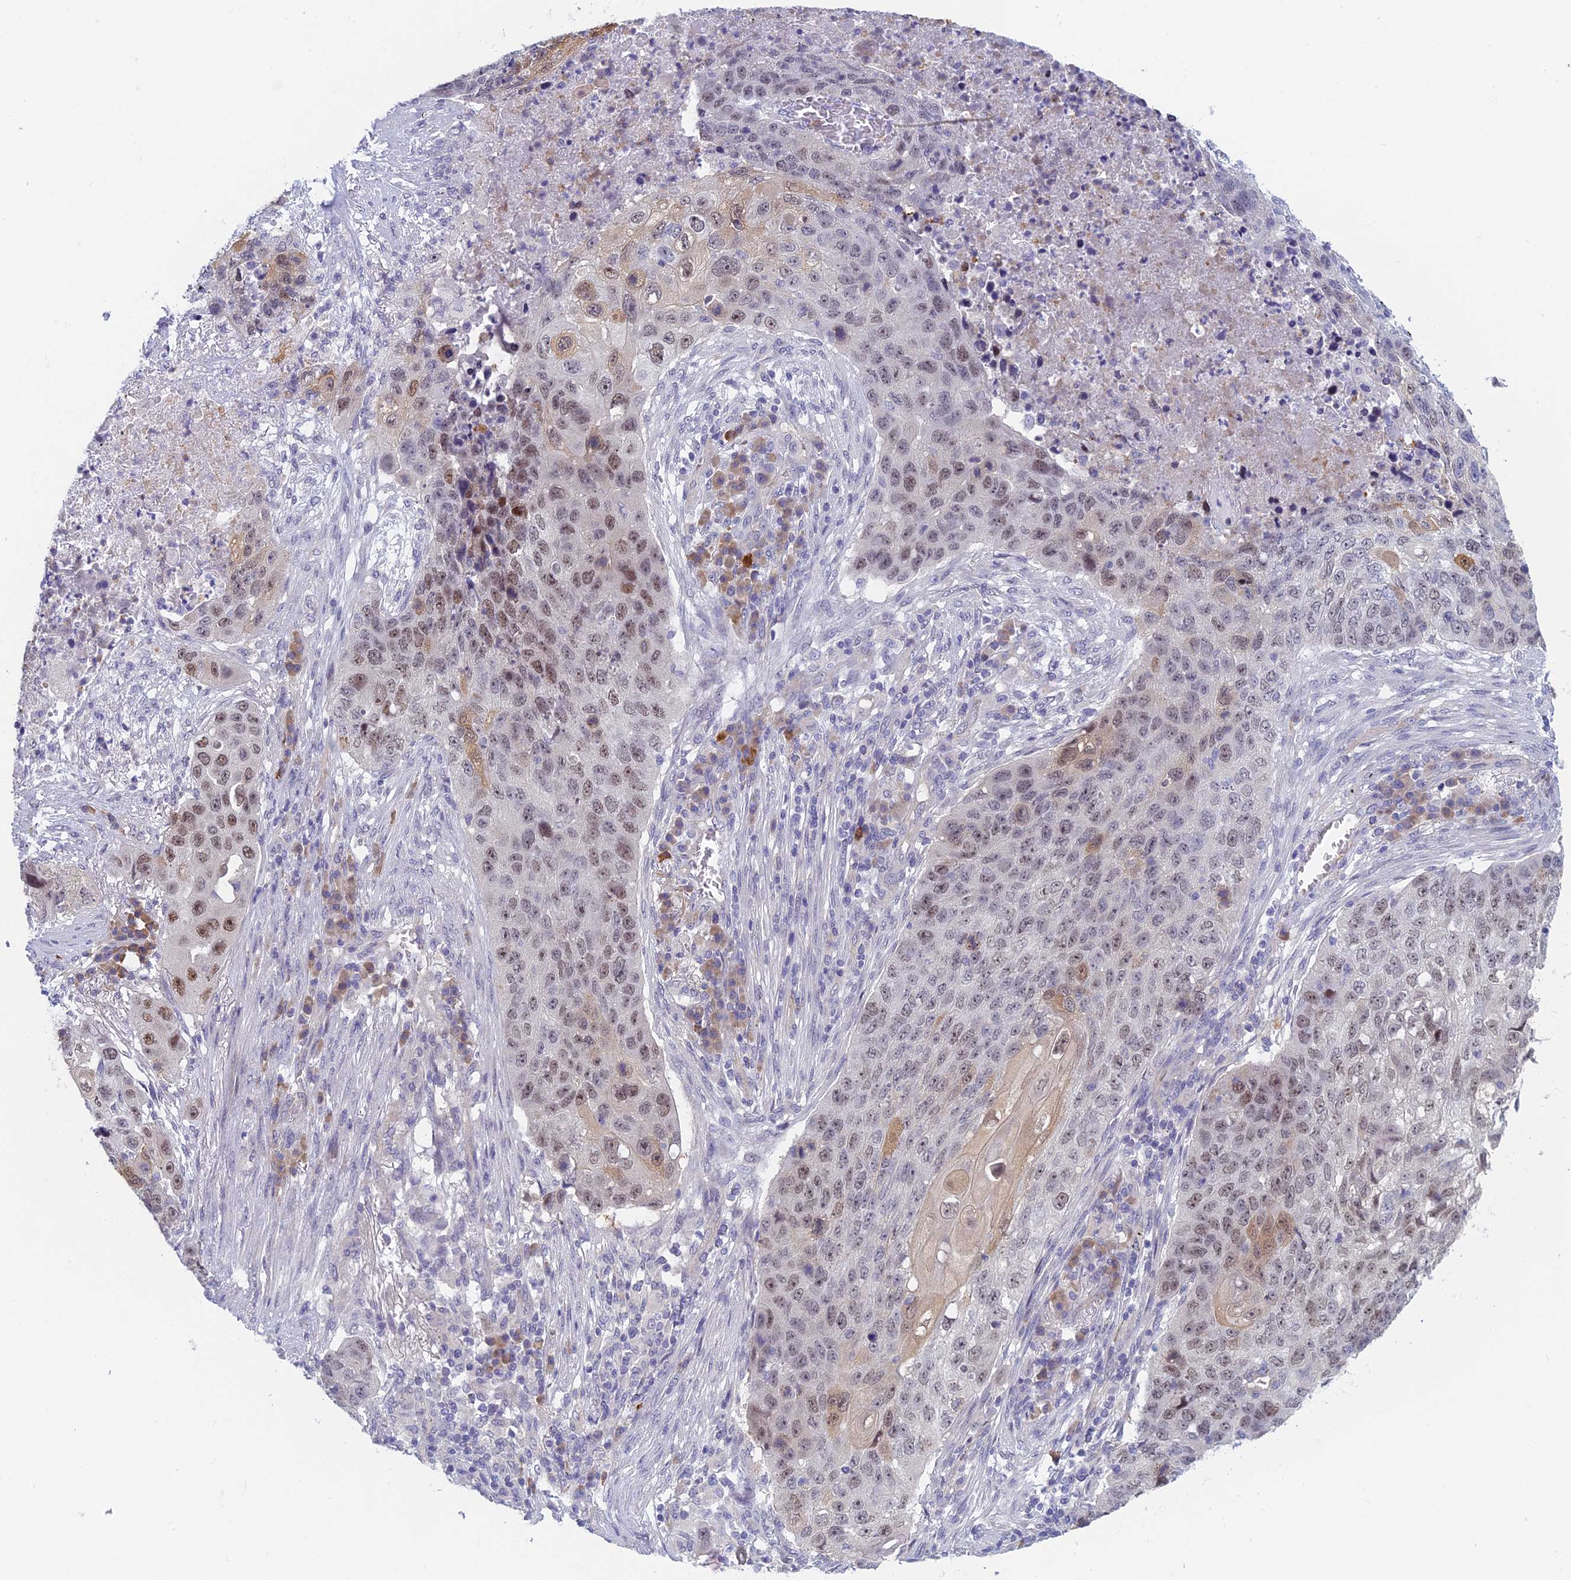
{"staining": {"intensity": "moderate", "quantity": "25%-75%", "location": "nuclear"}, "tissue": "lung cancer", "cell_type": "Tumor cells", "image_type": "cancer", "snomed": [{"axis": "morphology", "description": "Squamous cell carcinoma, NOS"}, {"axis": "topography", "description": "Lung"}], "caption": "A micrograph of human lung squamous cell carcinoma stained for a protein reveals moderate nuclear brown staining in tumor cells.", "gene": "PPP1R26", "patient": {"sex": "female", "age": 63}}